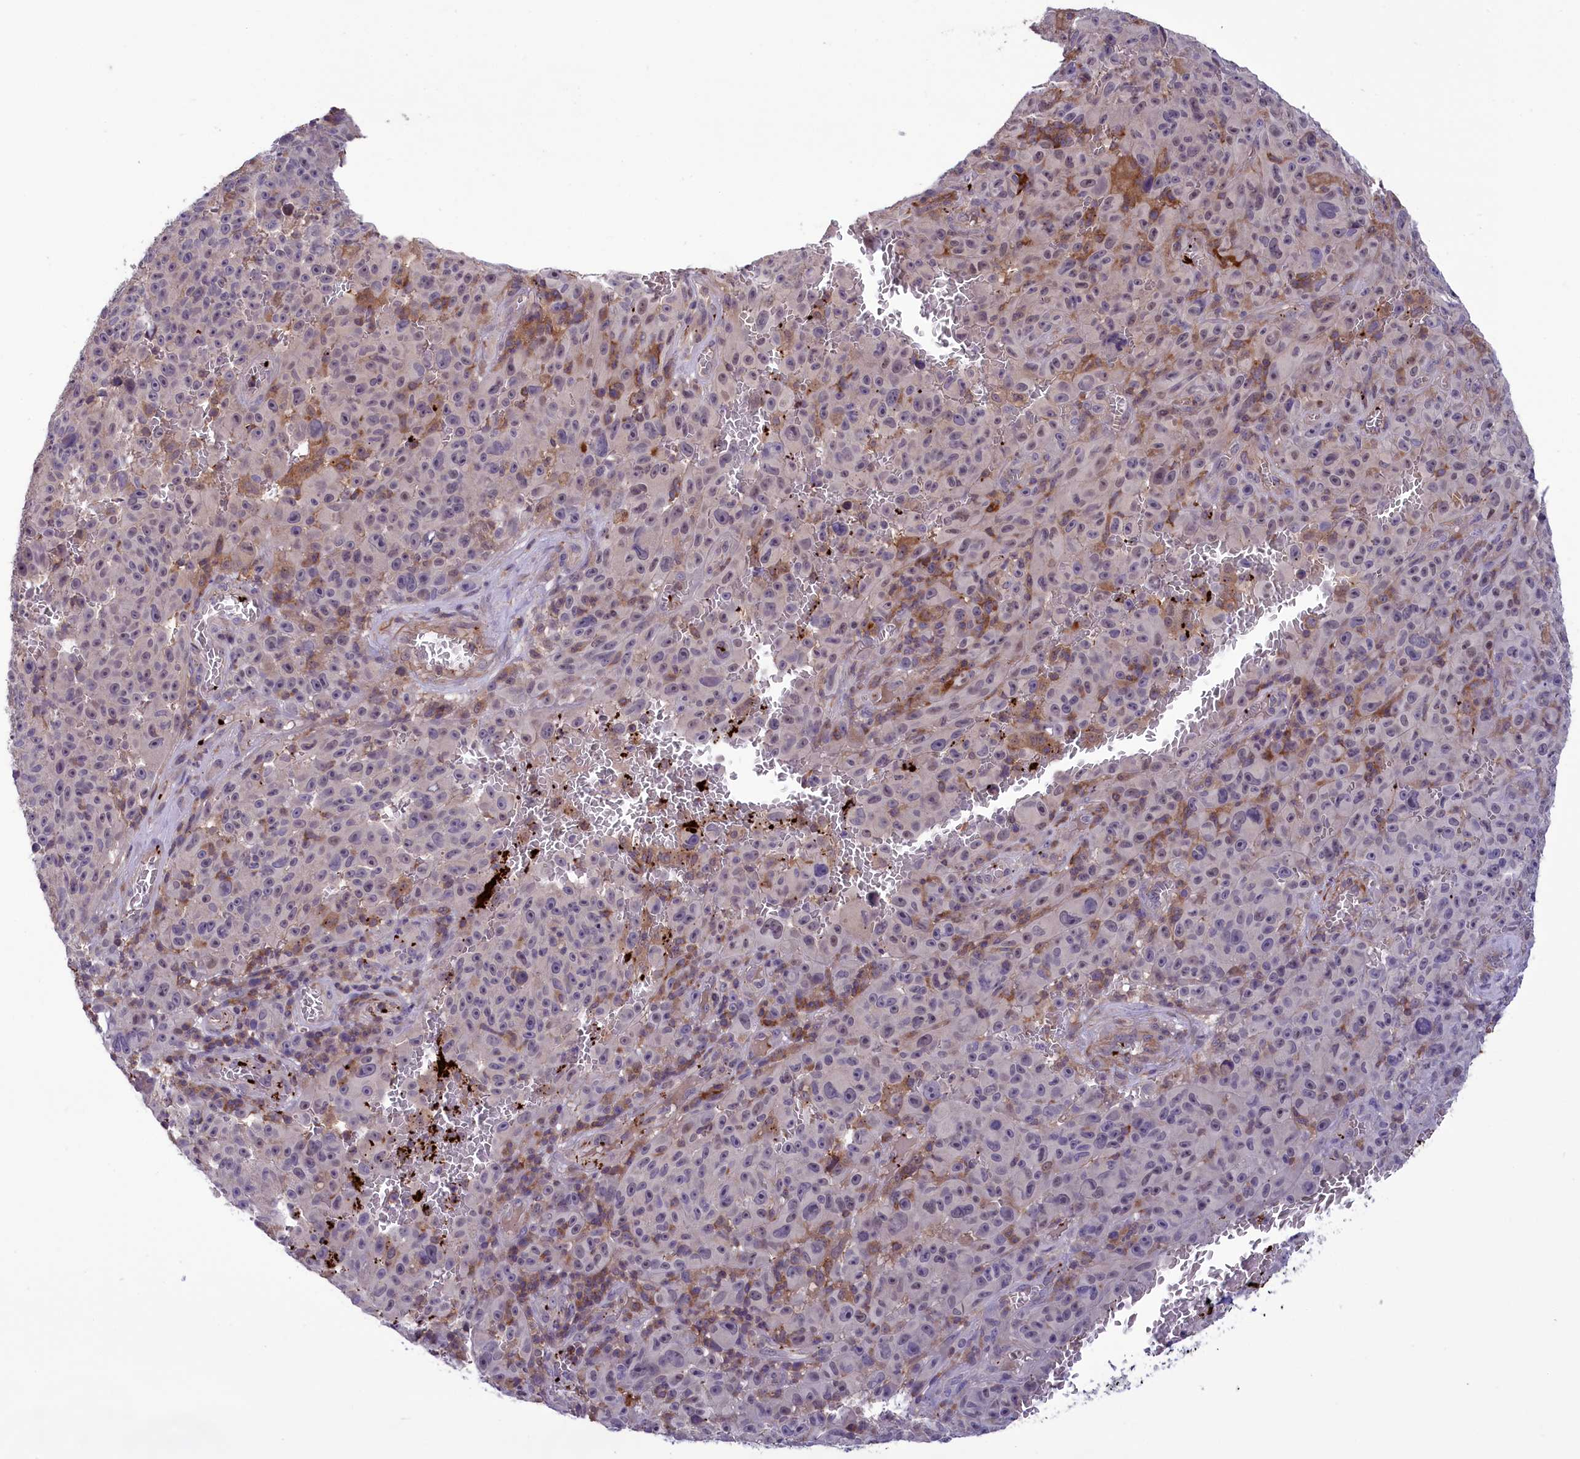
{"staining": {"intensity": "negative", "quantity": "none", "location": "none"}, "tissue": "melanoma", "cell_type": "Tumor cells", "image_type": "cancer", "snomed": [{"axis": "morphology", "description": "Malignant melanoma, NOS"}, {"axis": "topography", "description": "Skin"}], "caption": "There is no significant positivity in tumor cells of malignant melanoma.", "gene": "HEATR3", "patient": {"sex": "female", "age": 82}}